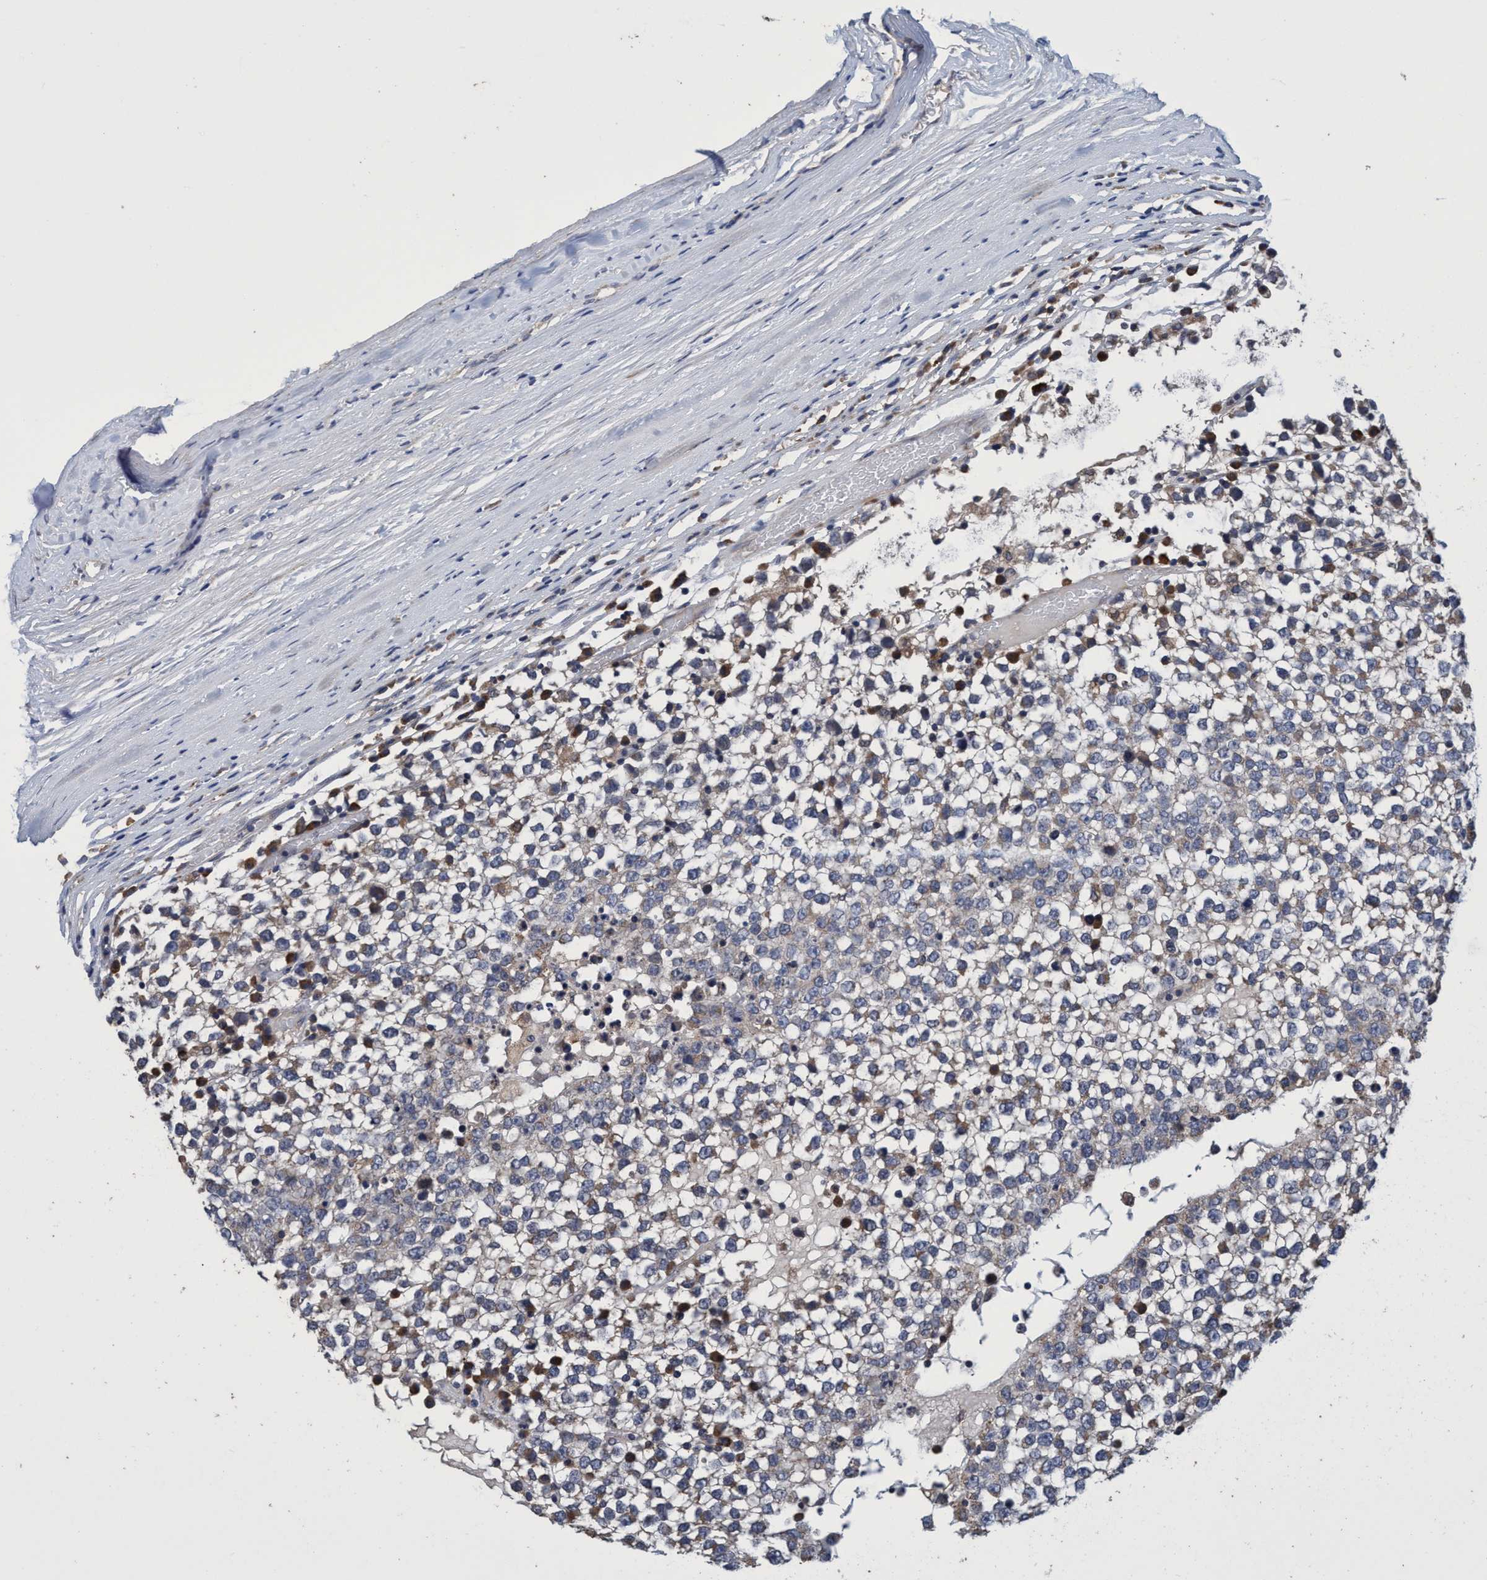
{"staining": {"intensity": "weak", "quantity": "<25%", "location": "cytoplasmic/membranous"}, "tissue": "testis cancer", "cell_type": "Tumor cells", "image_type": "cancer", "snomed": [{"axis": "morphology", "description": "Seminoma, NOS"}, {"axis": "topography", "description": "Testis"}], "caption": "A high-resolution micrograph shows immunohistochemistry staining of testis cancer (seminoma), which exhibits no significant expression in tumor cells.", "gene": "CALCOCO2", "patient": {"sex": "male", "age": 65}}